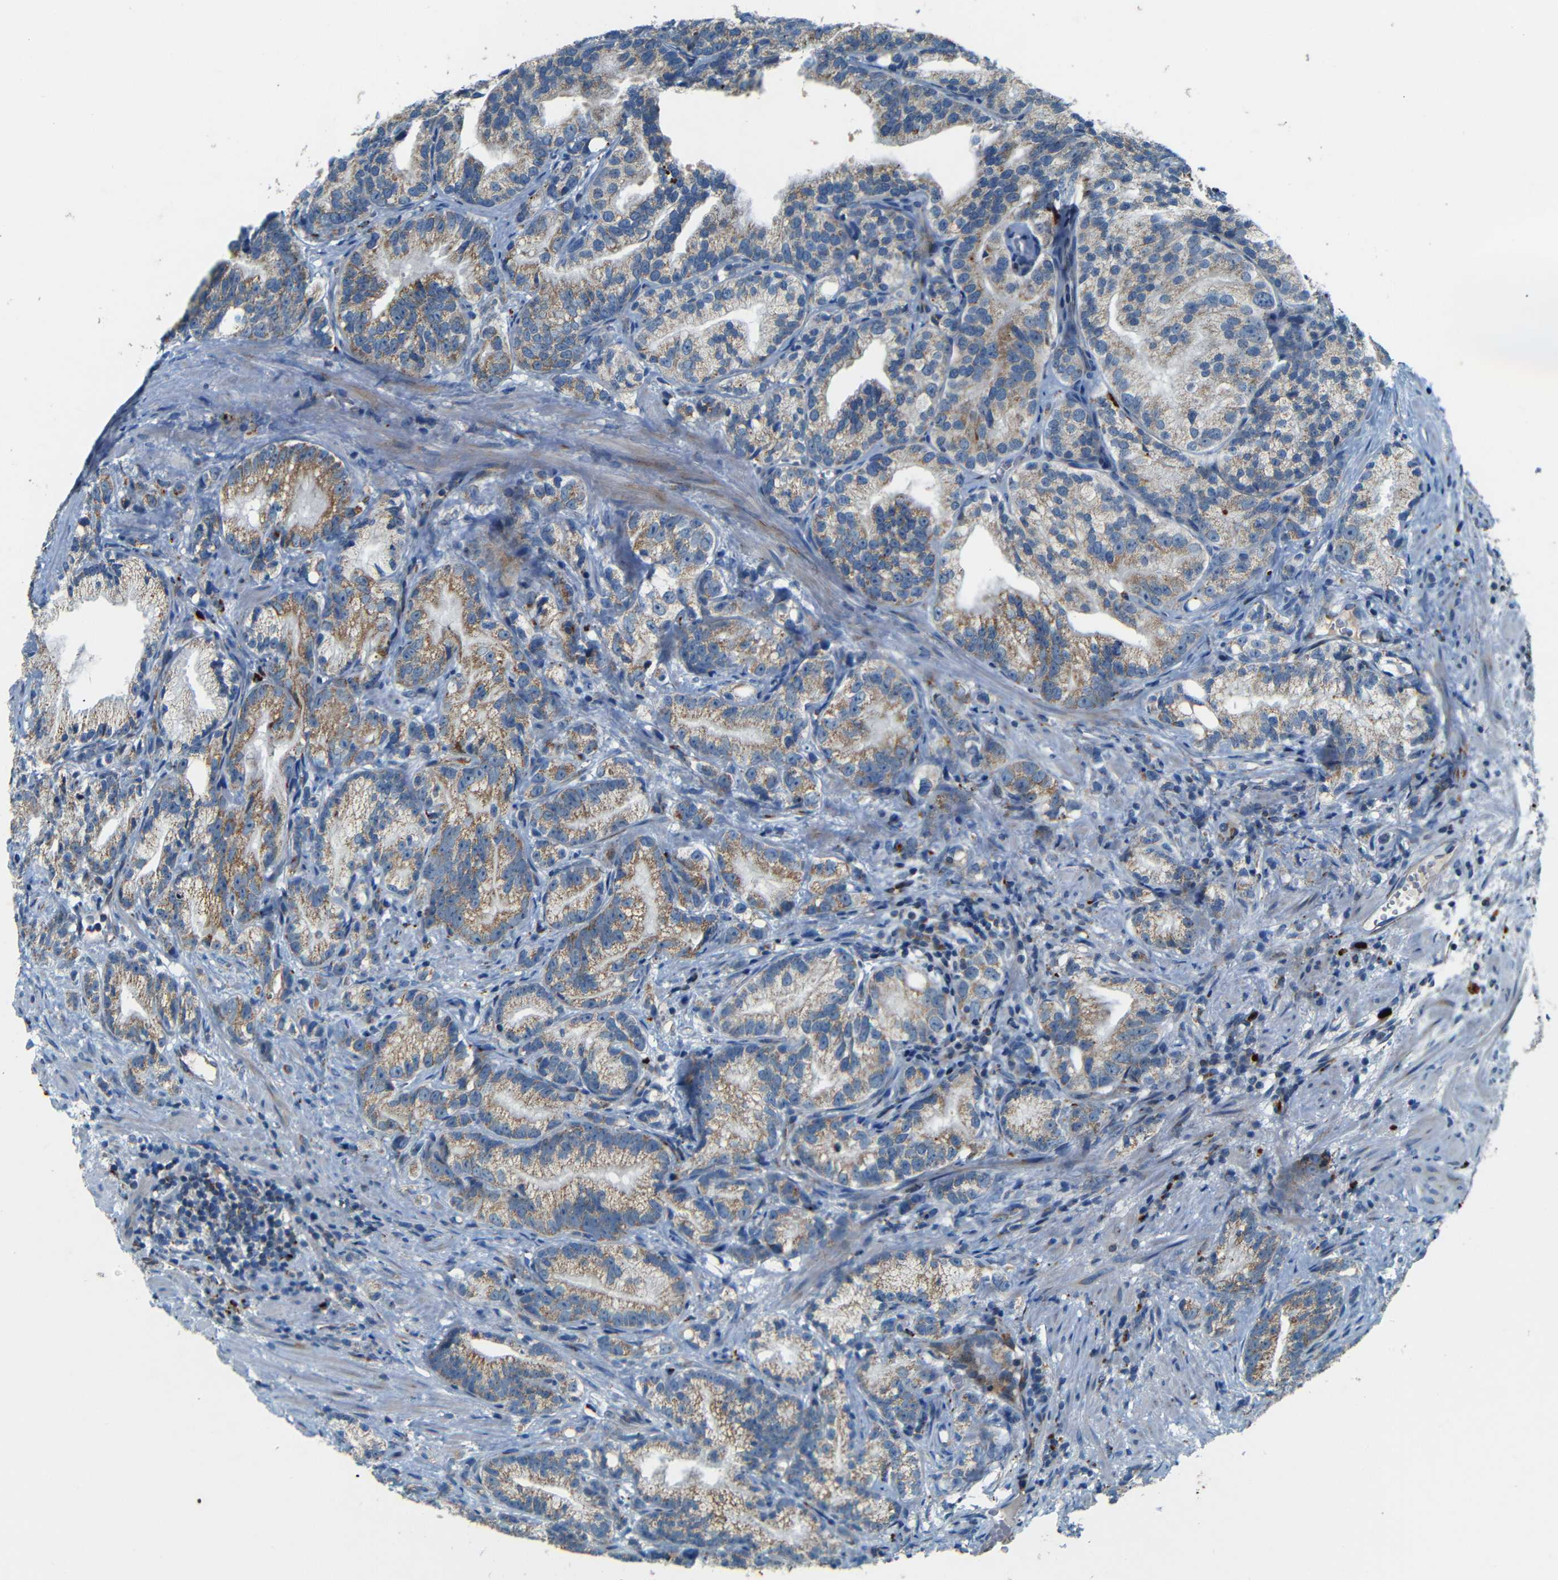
{"staining": {"intensity": "moderate", "quantity": ">75%", "location": "cytoplasmic/membranous"}, "tissue": "prostate cancer", "cell_type": "Tumor cells", "image_type": "cancer", "snomed": [{"axis": "morphology", "description": "Adenocarcinoma, Low grade"}, {"axis": "topography", "description": "Prostate"}], "caption": "Human prostate cancer stained with a protein marker exhibits moderate staining in tumor cells.", "gene": "WSCD2", "patient": {"sex": "male", "age": 89}}